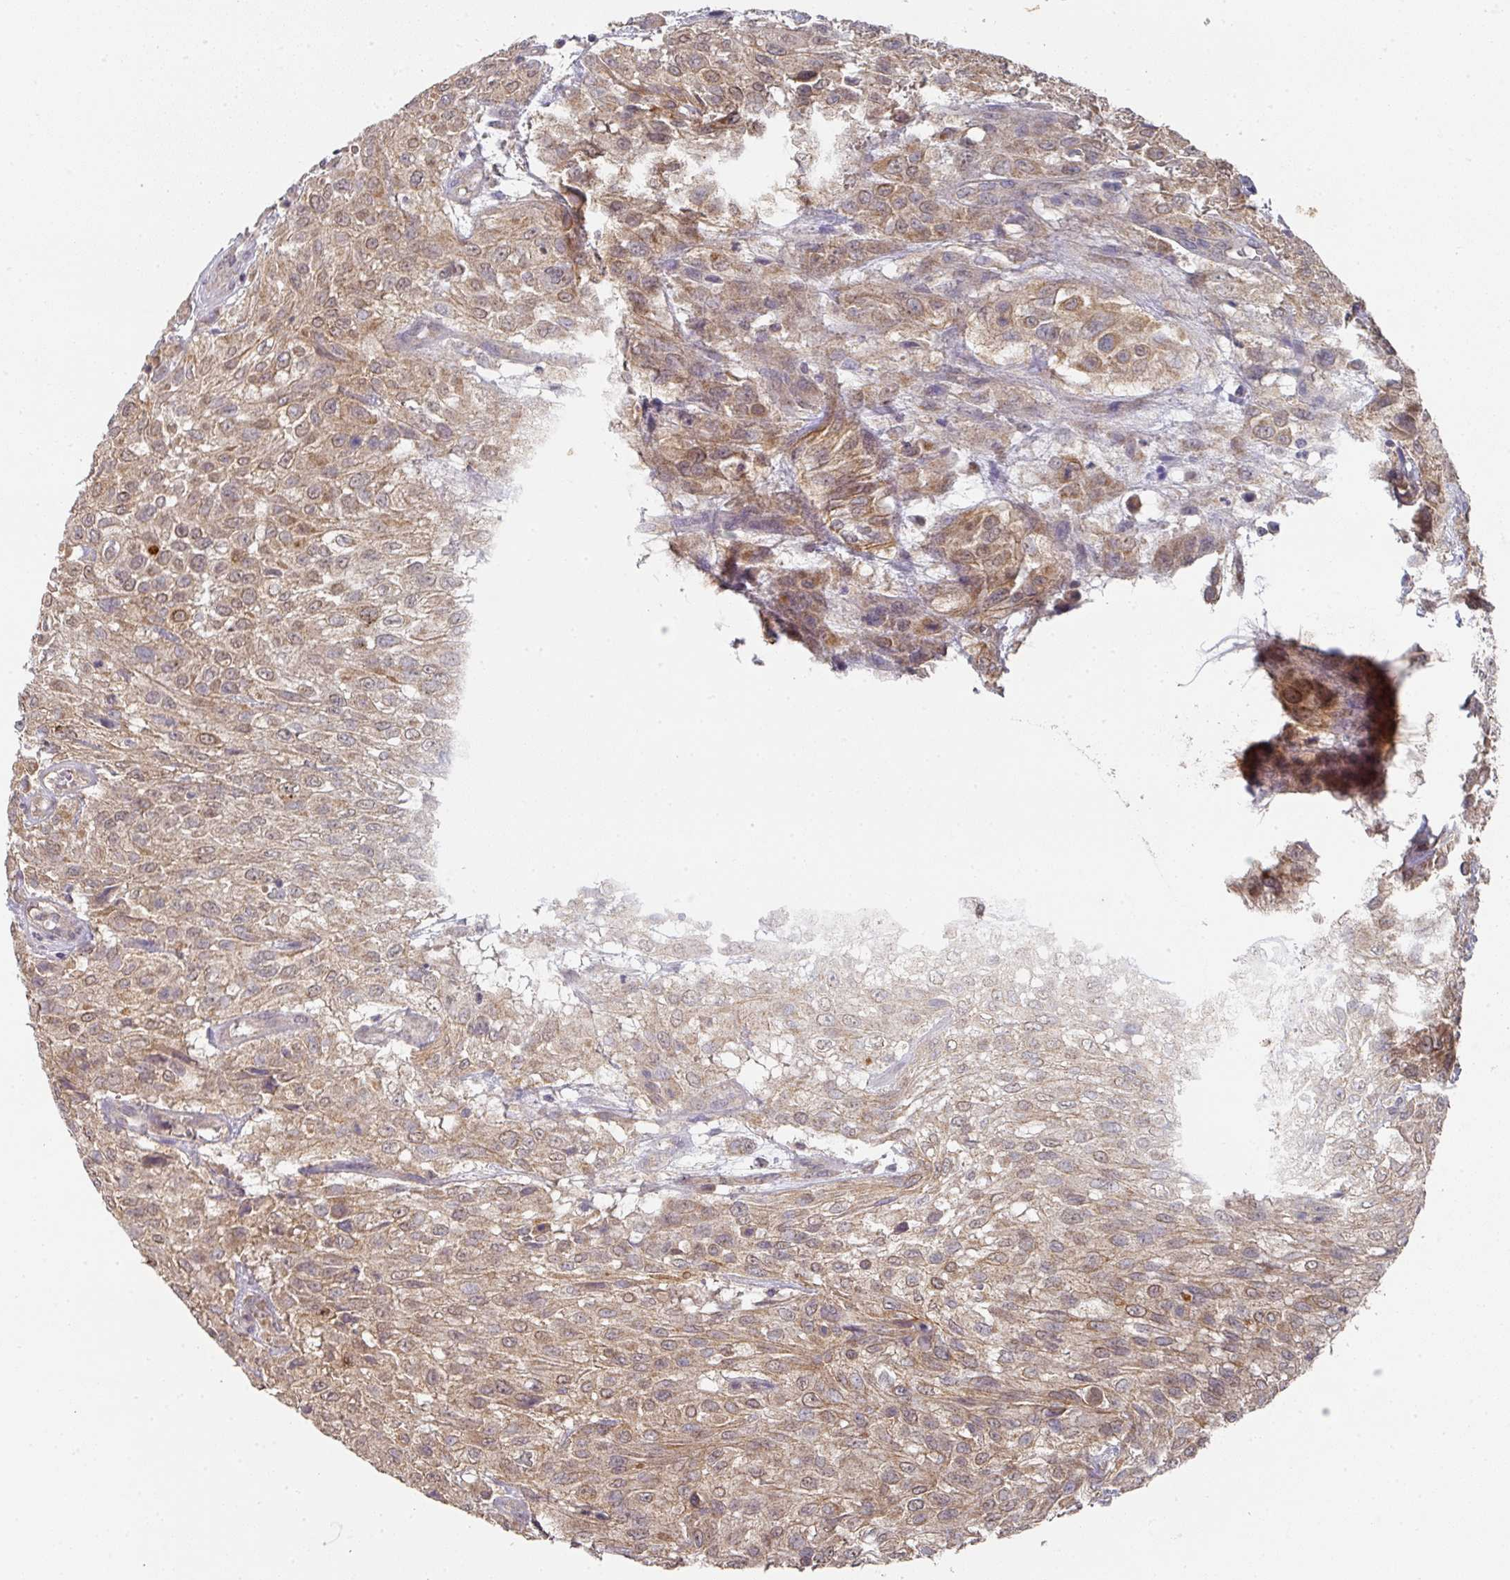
{"staining": {"intensity": "moderate", "quantity": ">75%", "location": "cytoplasmic/membranous"}, "tissue": "urothelial cancer", "cell_type": "Tumor cells", "image_type": "cancer", "snomed": [{"axis": "morphology", "description": "Urothelial carcinoma, High grade"}, {"axis": "topography", "description": "Urinary bladder"}], "caption": "Immunohistochemistry (IHC) histopathology image of high-grade urothelial carcinoma stained for a protein (brown), which reveals medium levels of moderate cytoplasmic/membranous staining in about >75% of tumor cells.", "gene": "EXTL3", "patient": {"sex": "male", "age": 57}}